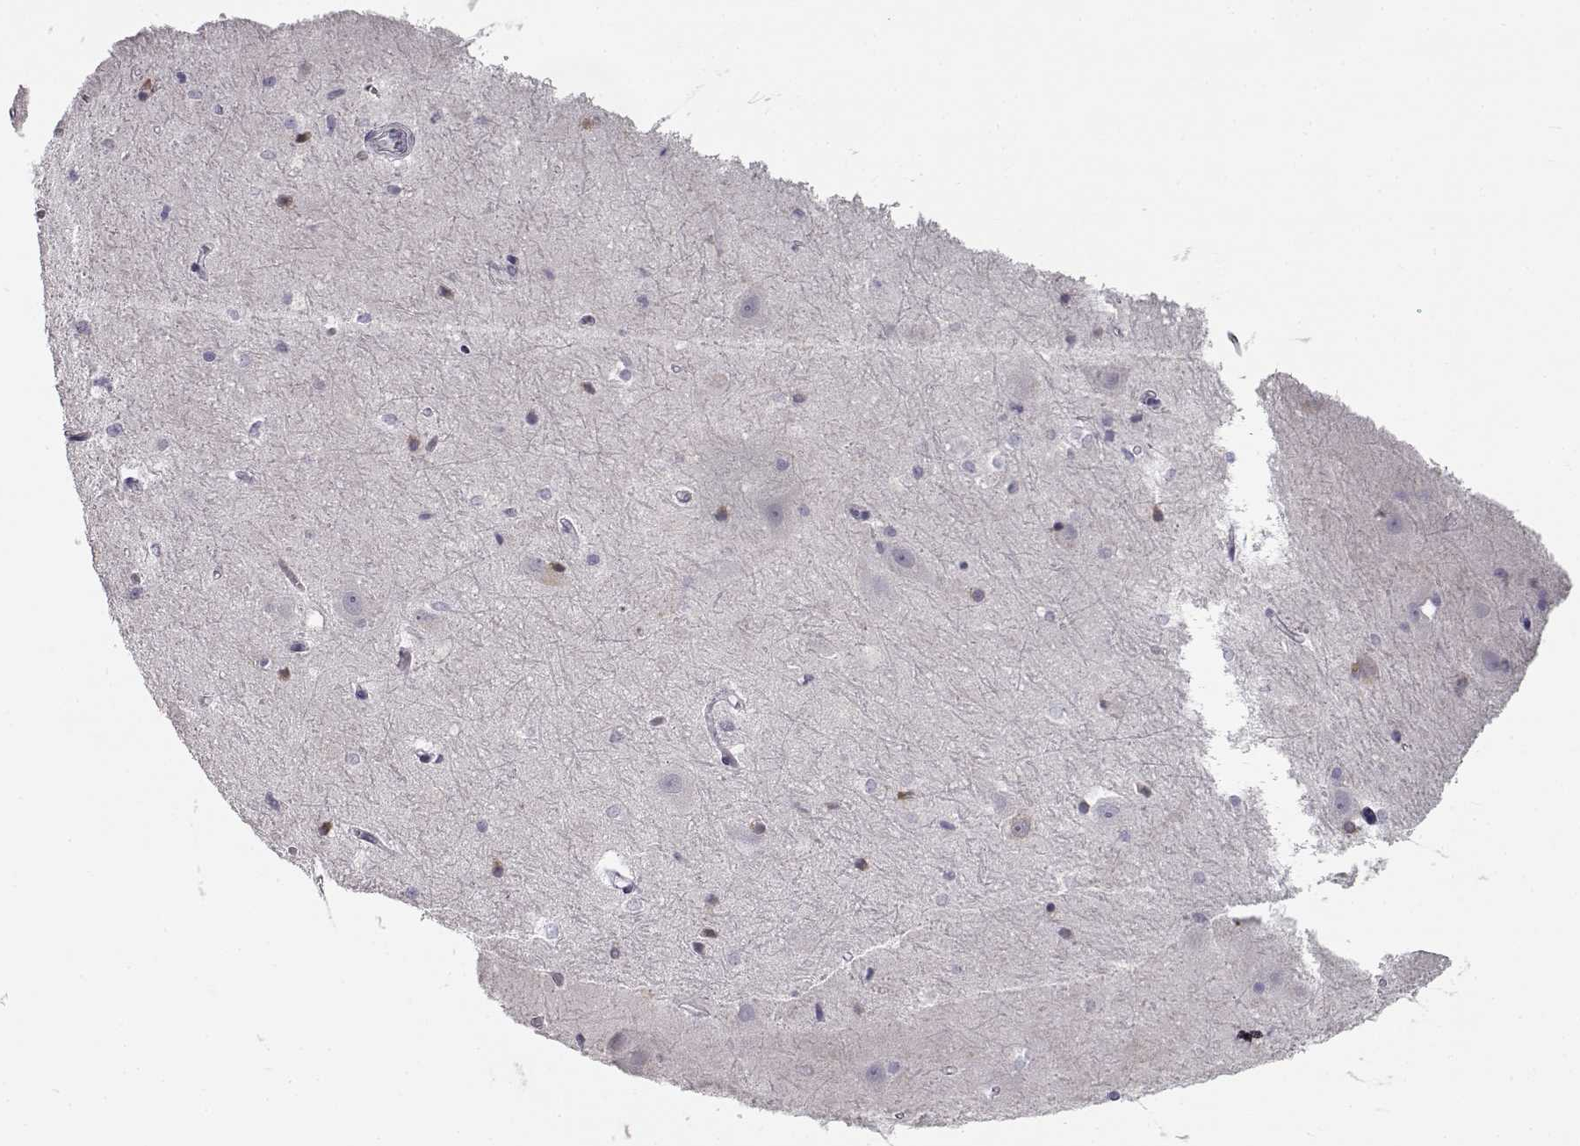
{"staining": {"intensity": "negative", "quantity": "none", "location": "none"}, "tissue": "hippocampus", "cell_type": "Glial cells", "image_type": "normal", "snomed": [{"axis": "morphology", "description": "Normal tissue, NOS"}, {"axis": "topography", "description": "Hippocampus"}], "caption": "Immunohistochemistry (IHC) of normal human hippocampus displays no expression in glial cells.", "gene": "SEMG2", "patient": {"sex": "male", "age": 44}}